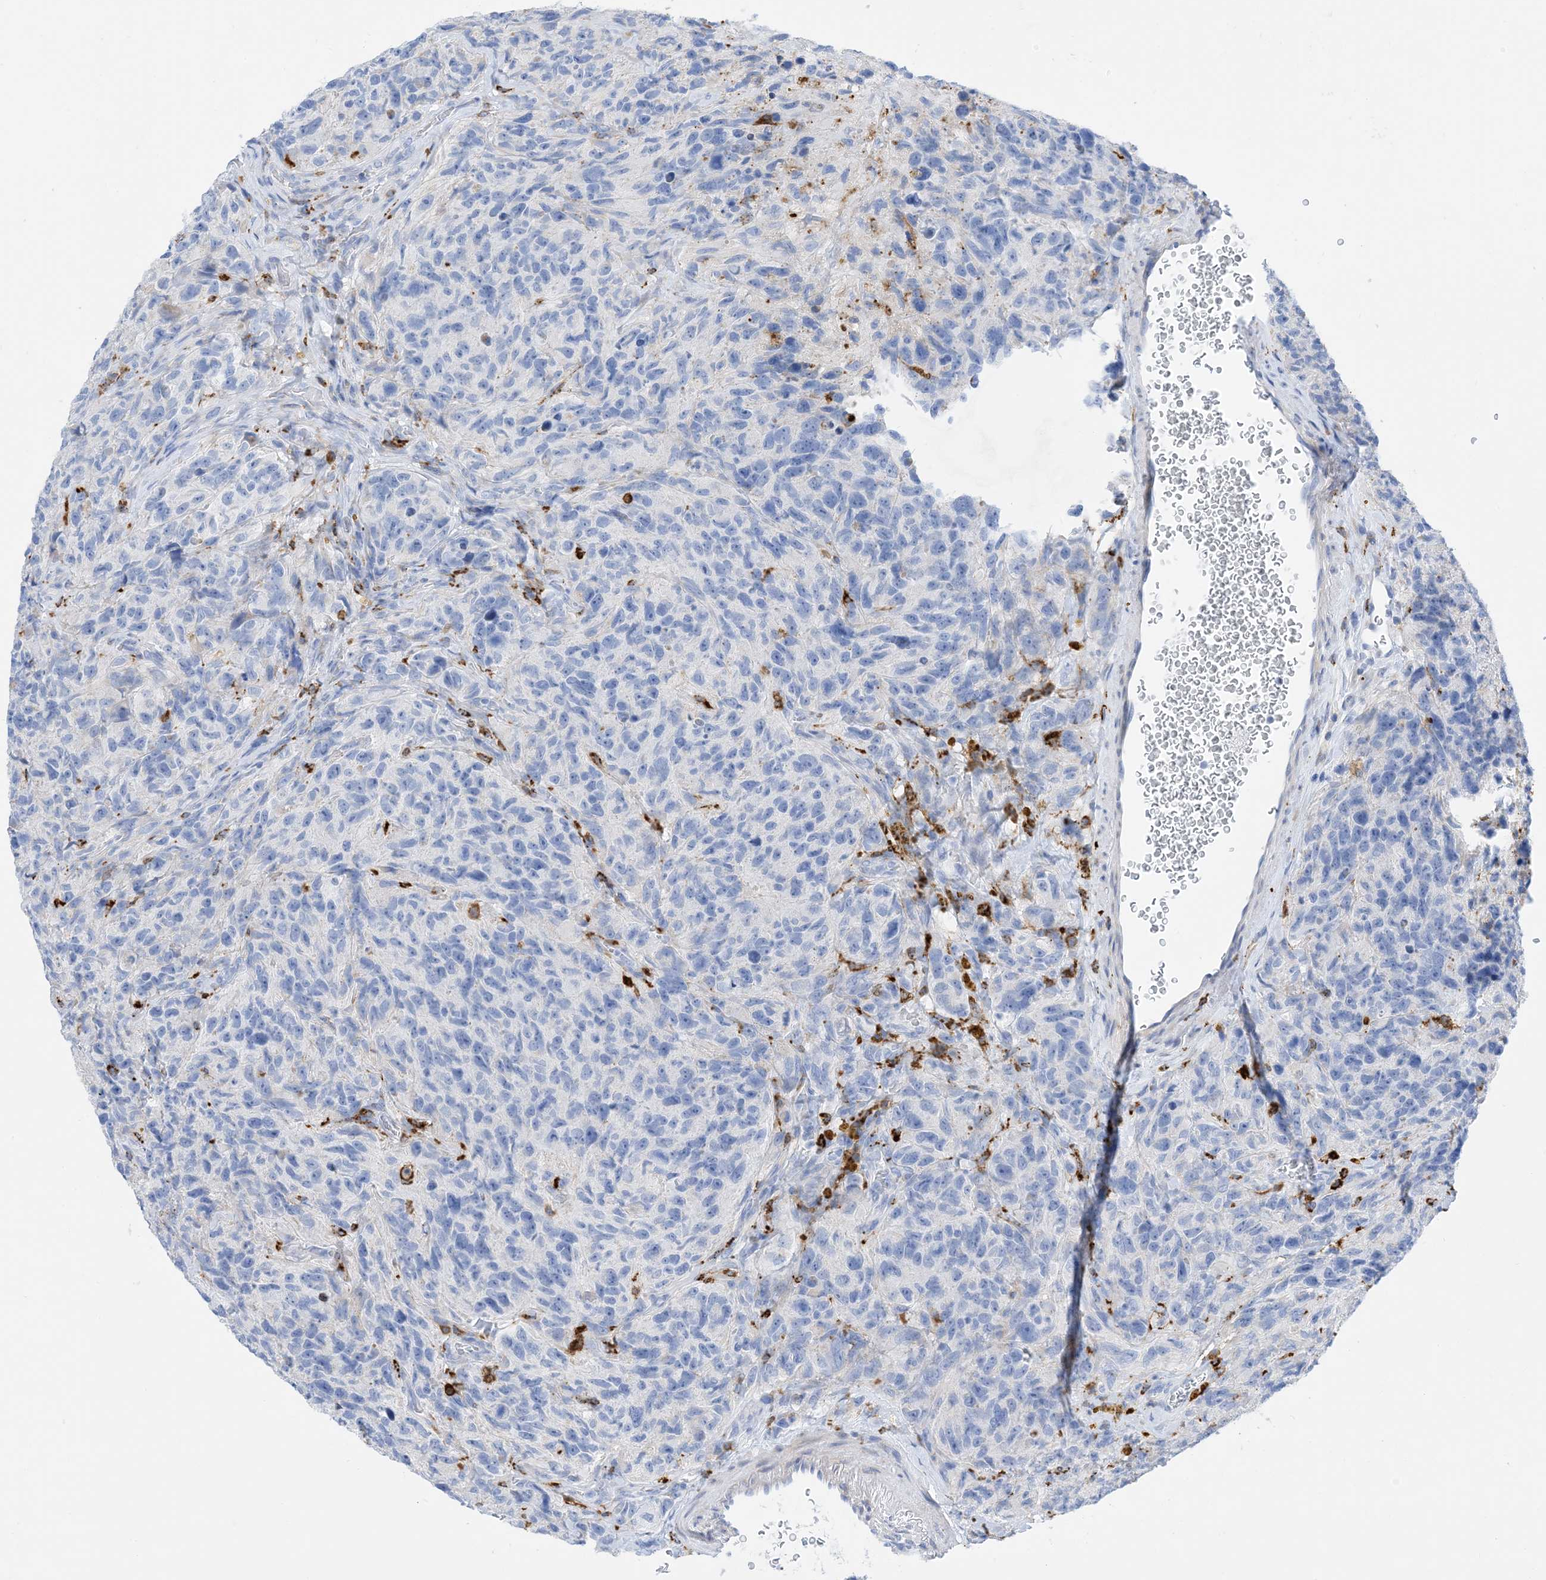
{"staining": {"intensity": "negative", "quantity": "none", "location": "none"}, "tissue": "glioma", "cell_type": "Tumor cells", "image_type": "cancer", "snomed": [{"axis": "morphology", "description": "Glioma, malignant, High grade"}, {"axis": "topography", "description": "Brain"}], "caption": "This is a photomicrograph of IHC staining of glioma, which shows no staining in tumor cells.", "gene": "DPH3", "patient": {"sex": "male", "age": 69}}